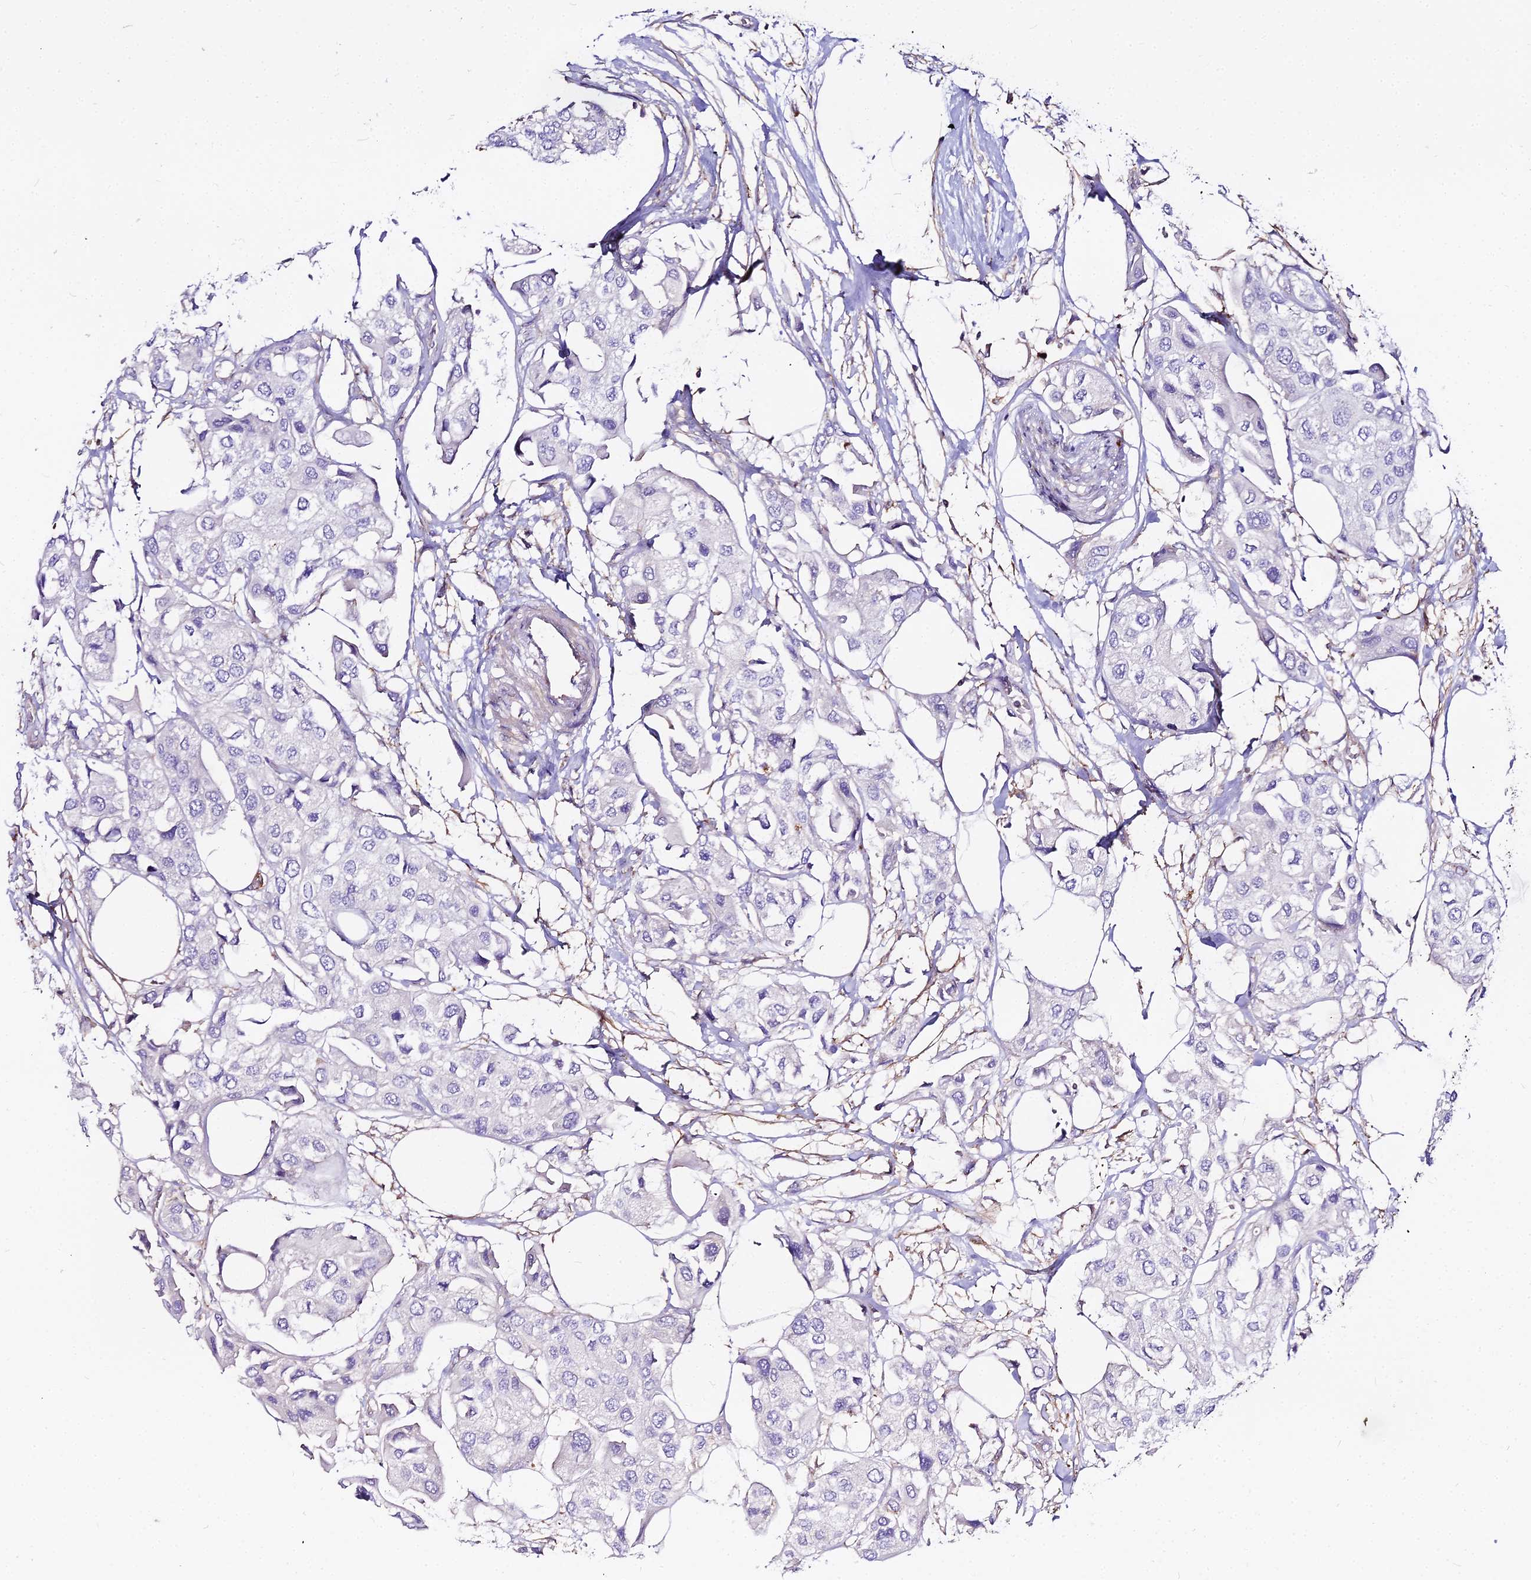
{"staining": {"intensity": "negative", "quantity": "none", "location": "none"}, "tissue": "urothelial cancer", "cell_type": "Tumor cells", "image_type": "cancer", "snomed": [{"axis": "morphology", "description": "Urothelial carcinoma, High grade"}, {"axis": "topography", "description": "Urinary bladder"}], "caption": "High-grade urothelial carcinoma stained for a protein using immunohistochemistry reveals no expression tumor cells.", "gene": "GLYAT", "patient": {"sex": "male", "age": 64}}